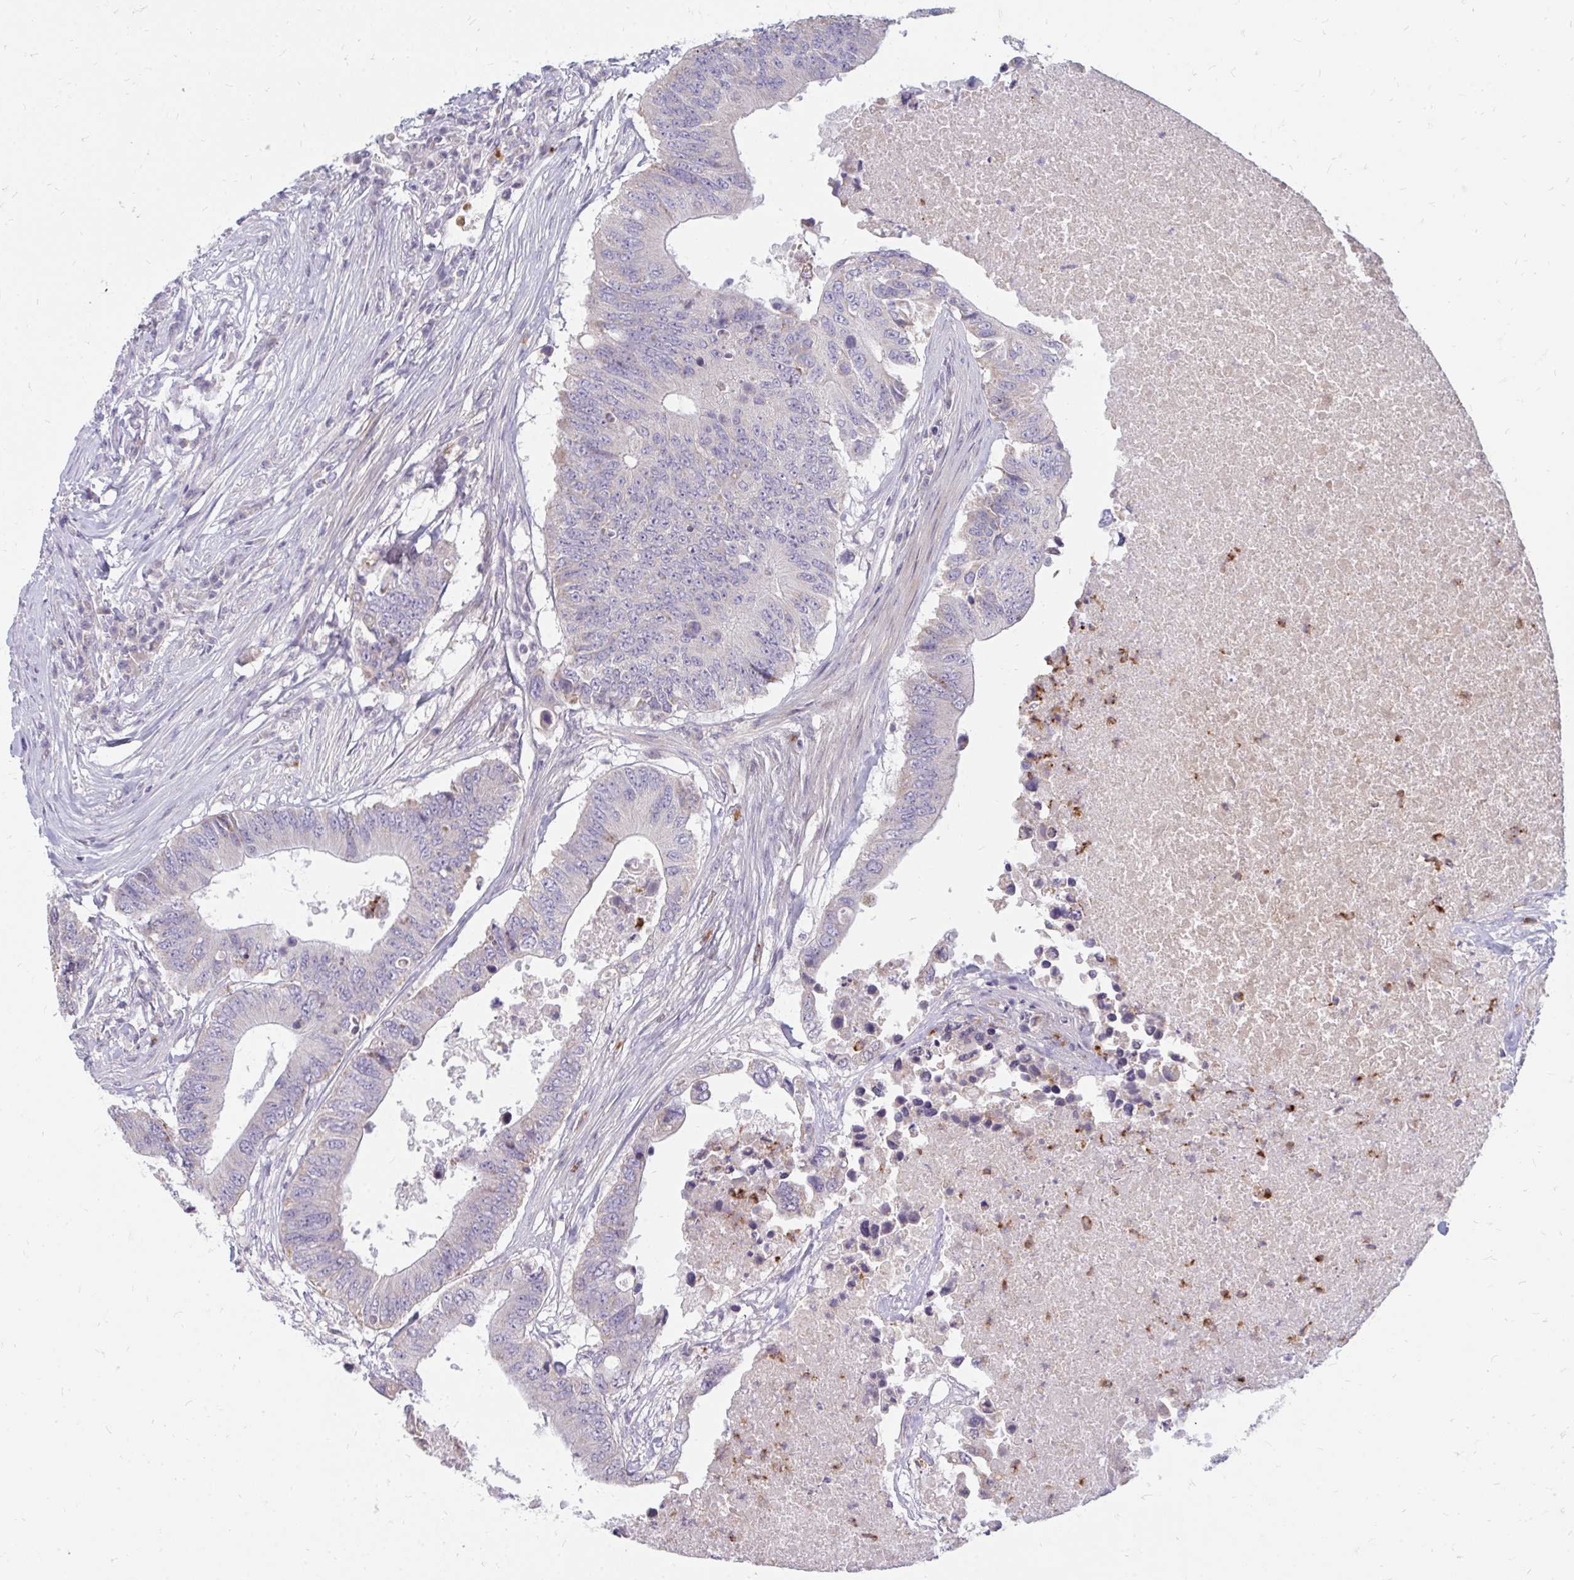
{"staining": {"intensity": "negative", "quantity": "none", "location": "none"}, "tissue": "colorectal cancer", "cell_type": "Tumor cells", "image_type": "cancer", "snomed": [{"axis": "morphology", "description": "Adenocarcinoma, NOS"}, {"axis": "topography", "description": "Colon"}], "caption": "Human colorectal cancer stained for a protein using IHC displays no staining in tumor cells.", "gene": "RAB33A", "patient": {"sex": "male", "age": 71}}